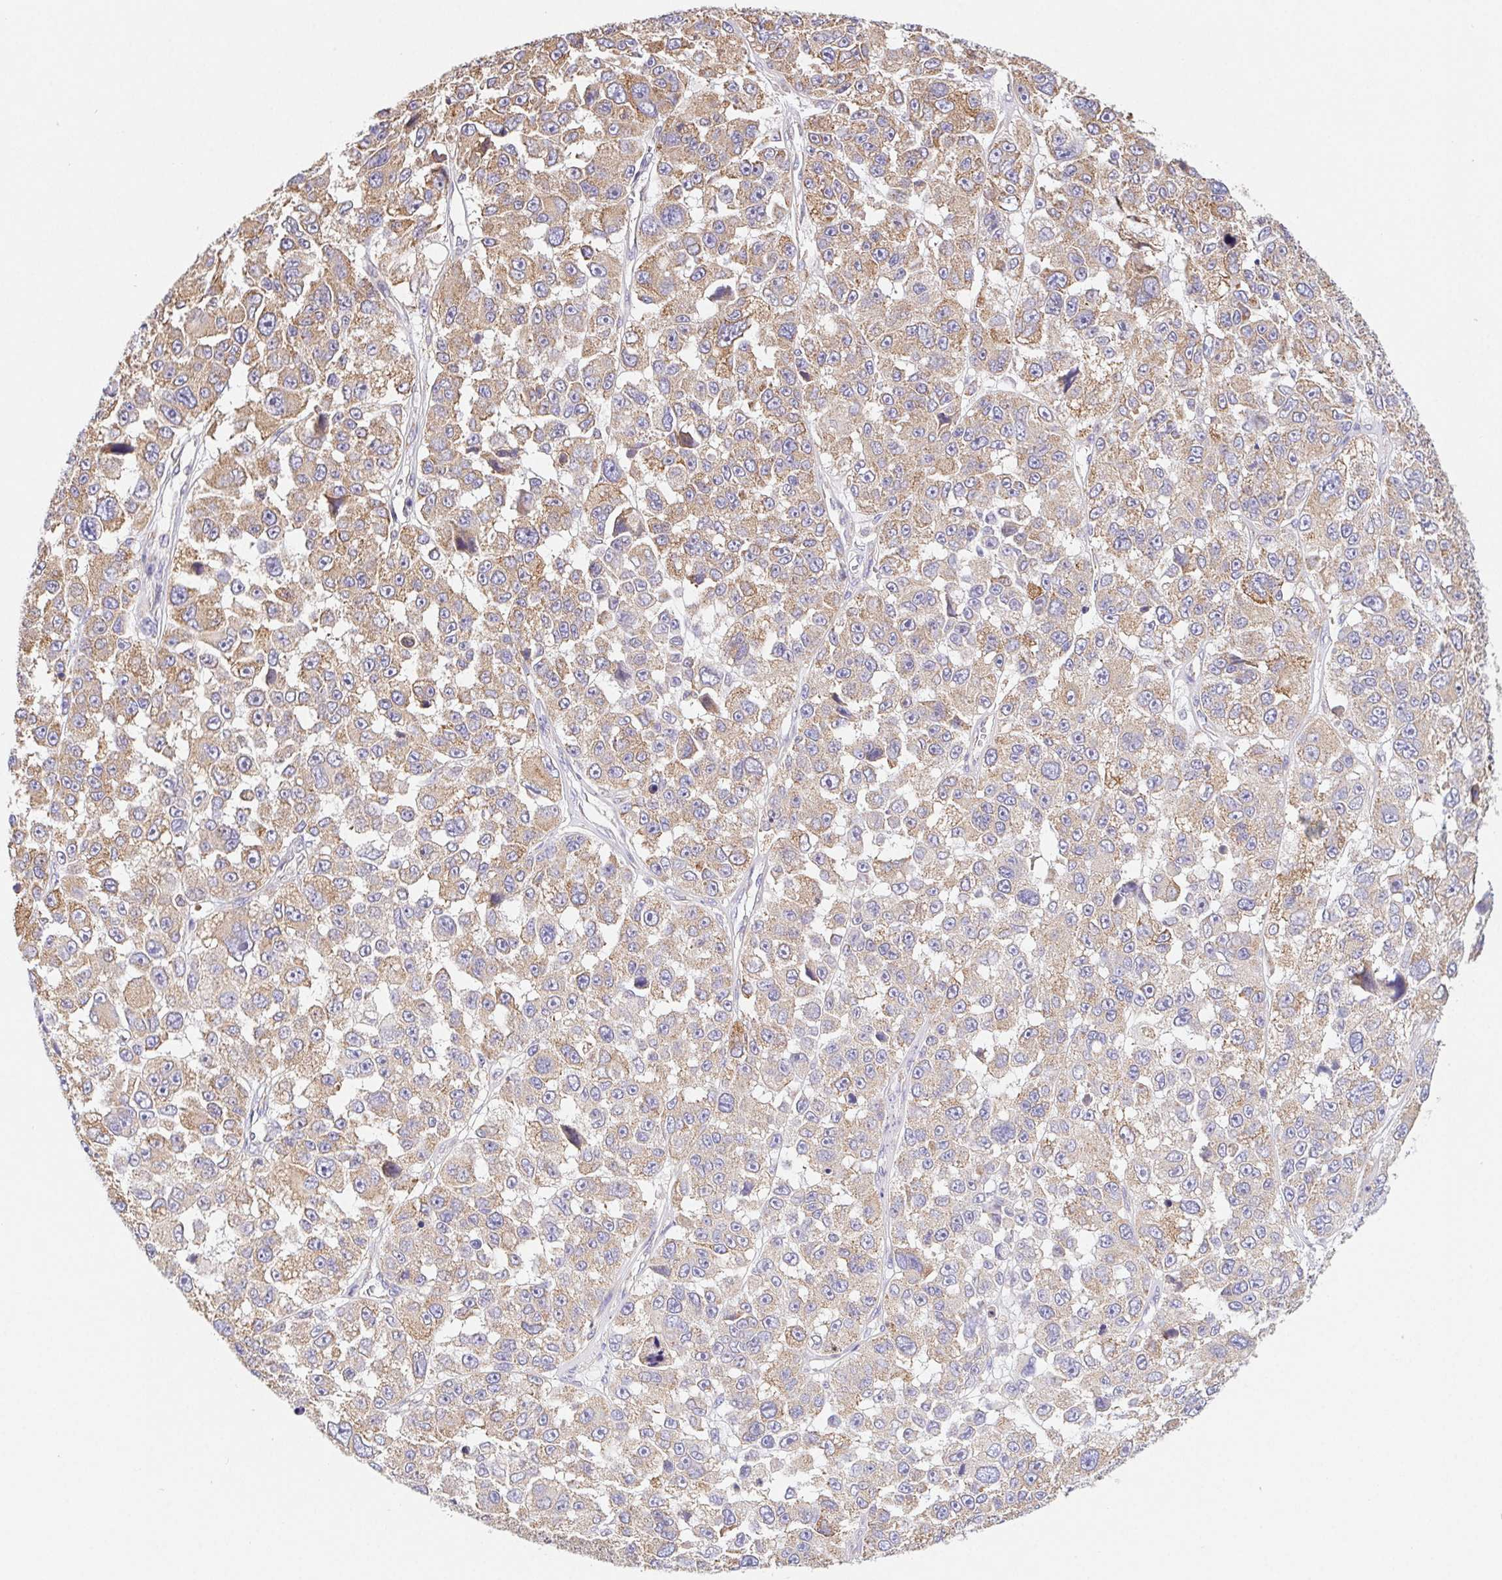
{"staining": {"intensity": "moderate", "quantity": ">75%", "location": "cytoplasmic/membranous"}, "tissue": "melanoma", "cell_type": "Tumor cells", "image_type": "cancer", "snomed": [{"axis": "morphology", "description": "Malignant melanoma, NOS"}, {"axis": "topography", "description": "Skin"}], "caption": "Protein staining by IHC displays moderate cytoplasmic/membranous positivity in approximately >75% of tumor cells in malignant melanoma.", "gene": "ADAM8", "patient": {"sex": "female", "age": 66}}